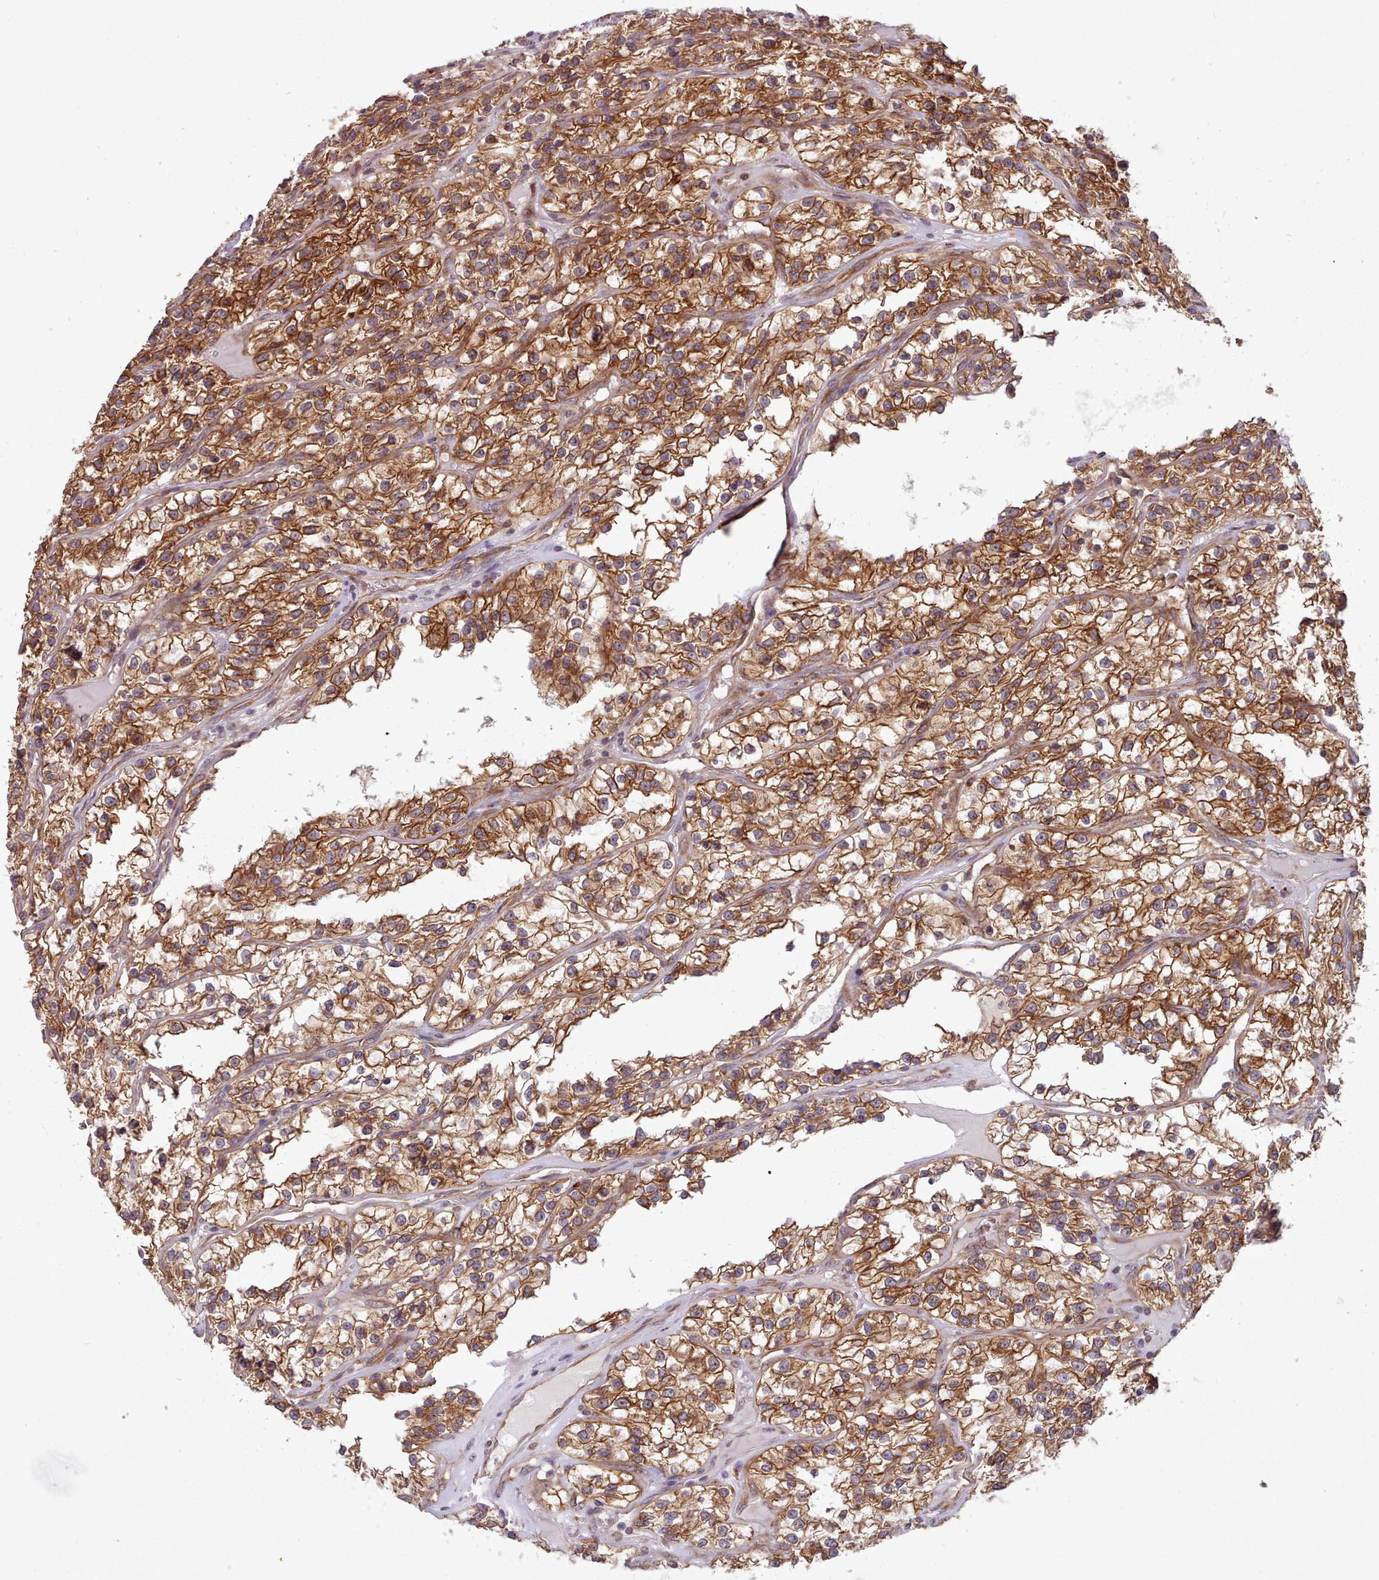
{"staining": {"intensity": "strong", "quantity": ">75%", "location": "cytoplasmic/membranous"}, "tissue": "renal cancer", "cell_type": "Tumor cells", "image_type": "cancer", "snomed": [{"axis": "morphology", "description": "Adenocarcinoma, NOS"}, {"axis": "topography", "description": "Kidney"}], "caption": "The micrograph reveals a brown stain indicating the presence of a protein in the cytoplasmic/membranous of tumor cells in renal cancer.", "gene": "CRYBG1", "patient": {"sex": "female", "age": 57}}